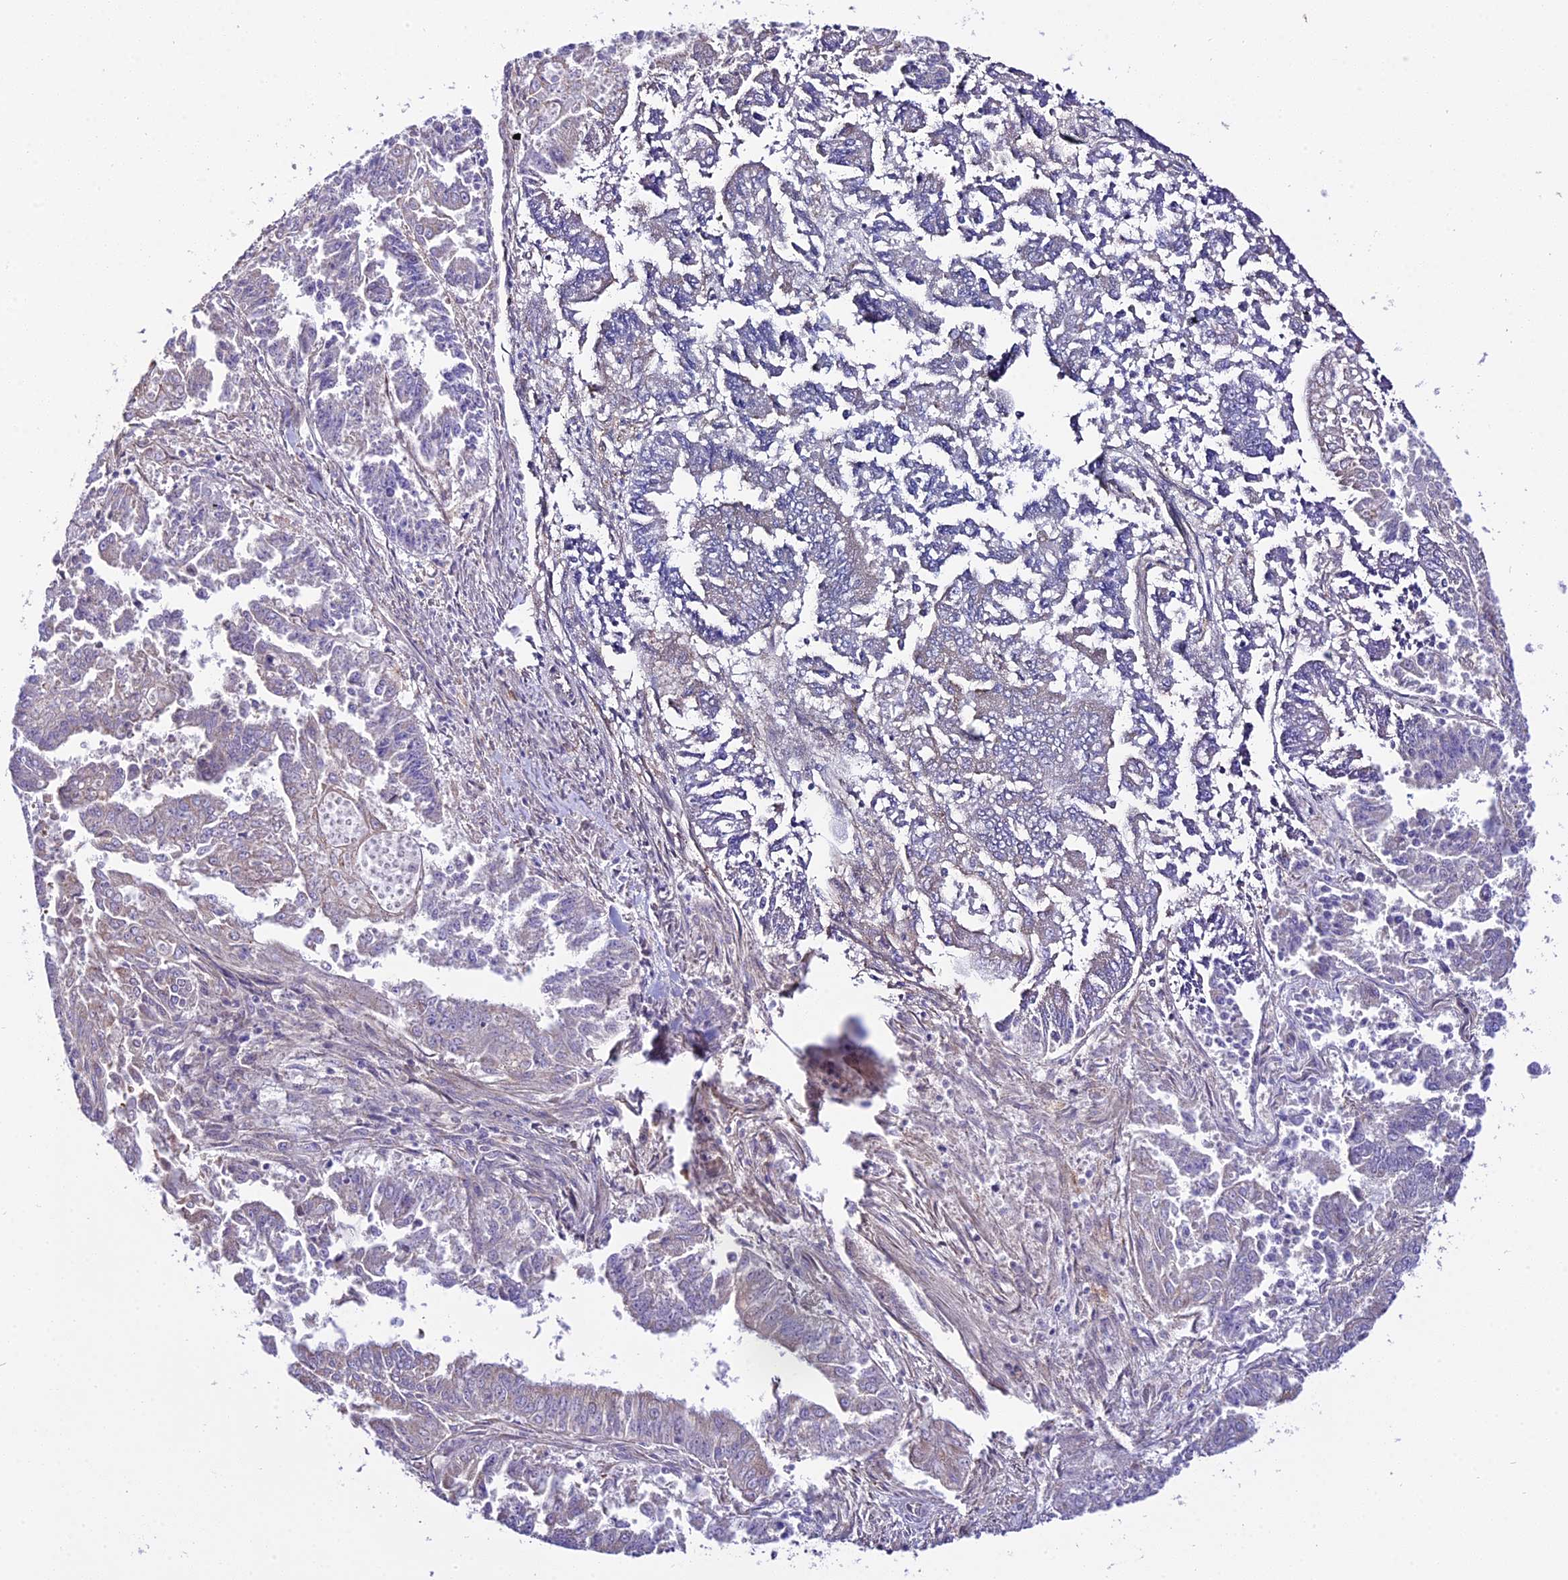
{"staining": {"intensity": "moderate", "quantity": "<25%", "location": "cytoplasmic/membranous"}, "tissue": "endometrial cancer", "cell_type": "Tumor cells", "image_type": "cancer", "snomed": [{"axis": "morphology", "description": "Adenocarcinoma, NOS"}, {"axis": "topography", "description": "Endometrium"}], "caption": "Human endometrial cancer stained with a brown dye demonstrates moderate cytoplasmic/membranous positive staining in about <25% of tumor cells.", "gene": "ABCC10", "patient": {"sex": "female", "age": 73}}